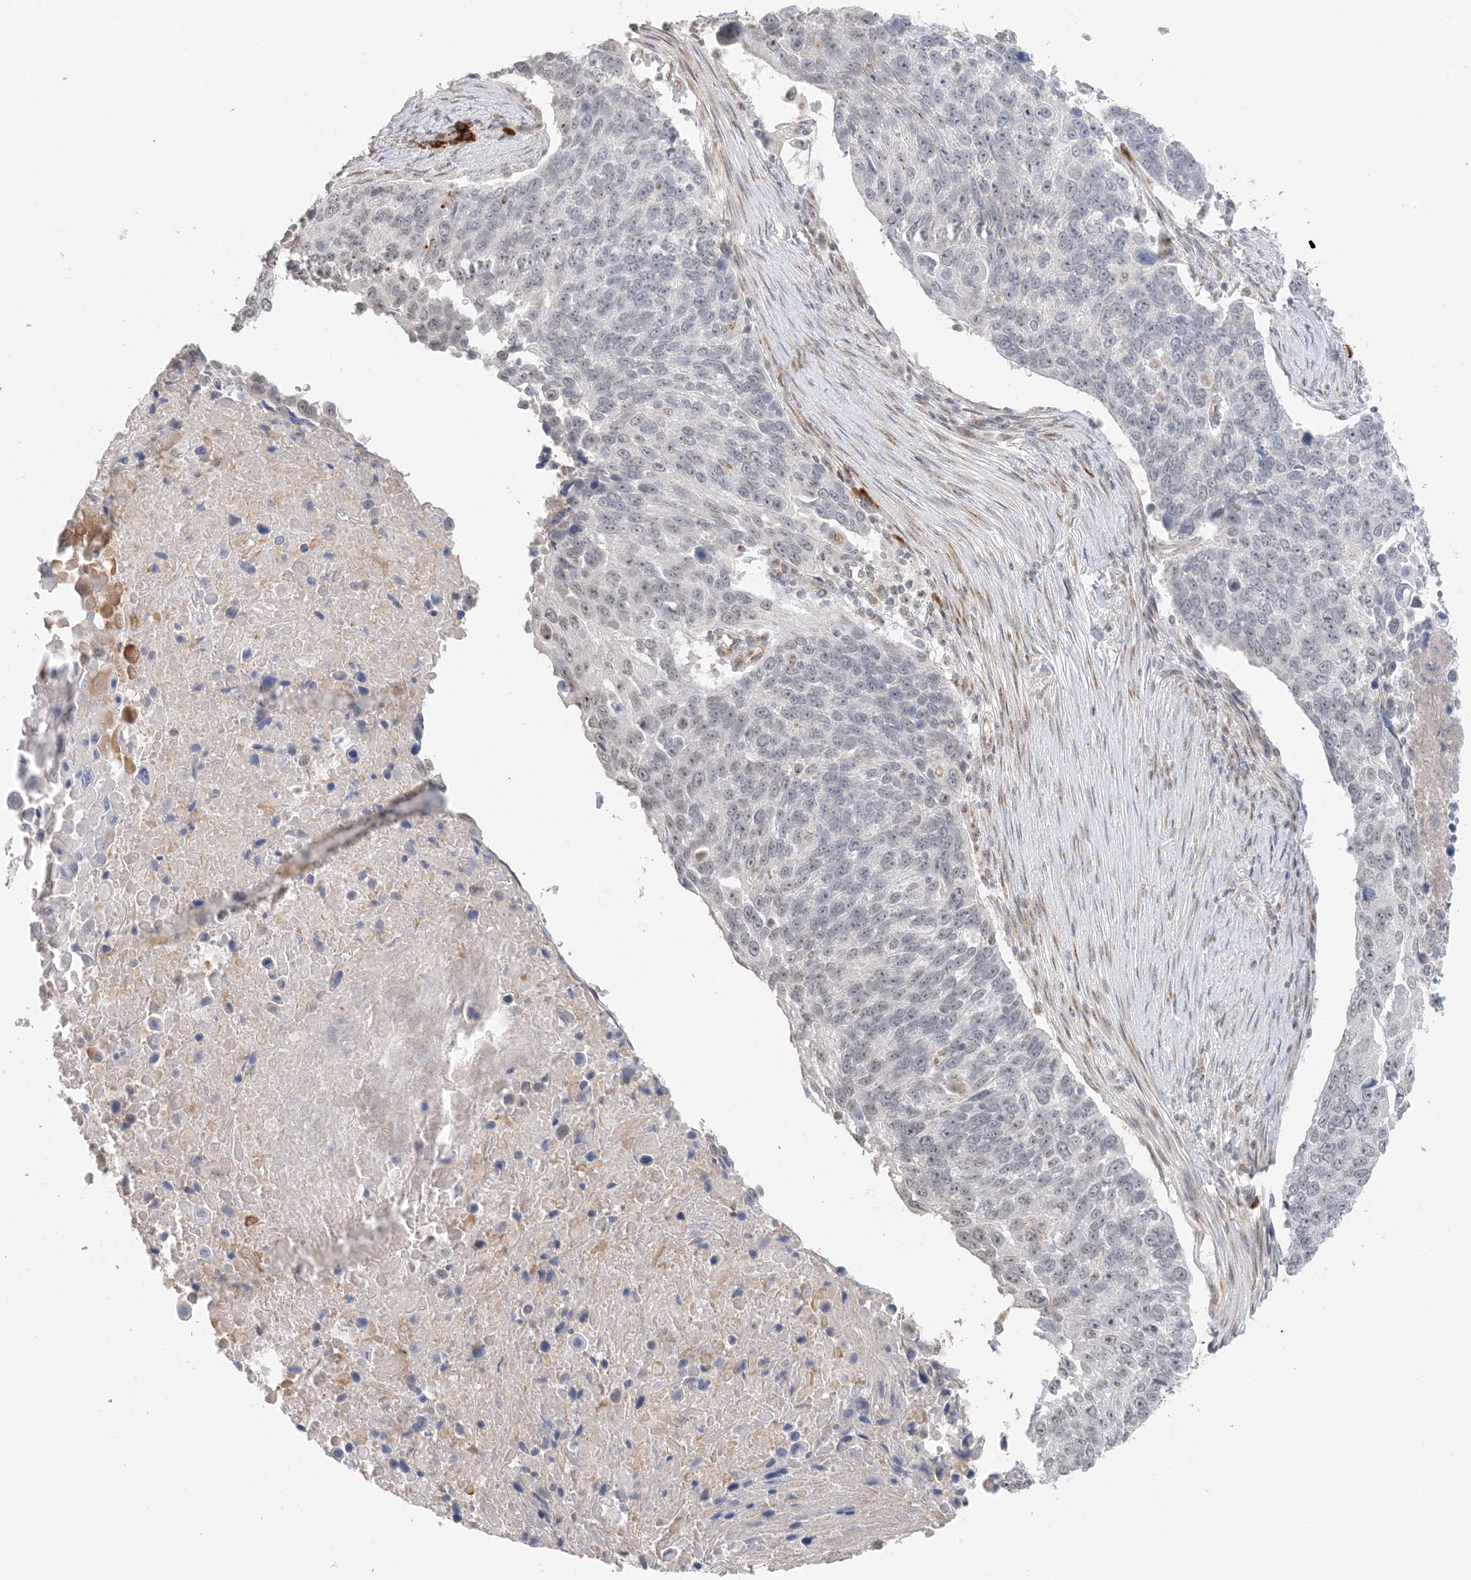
{"staining": {"intensity": "weak", "quantity": "<25%", "location": "nuclear"}, "tissue": "lung cancer", "cell_type": "Tumor cells", "image_type": "cancer", "snomed": [{"axis": "morphology", "description": "Squamous cell carcinoma, NOS"}, {"axis": "topography", "description": "Lung"}], "caption": "This micrograph is of lung cancer (squamous cell carcinoma) stained with immunohistochemistry to label a protein in brown with the nuclei are counter-stained blue. There is no staining in tumor cells.", "gene": "ZCCHC4", "patient": {"sex": "male", "age": 66}}